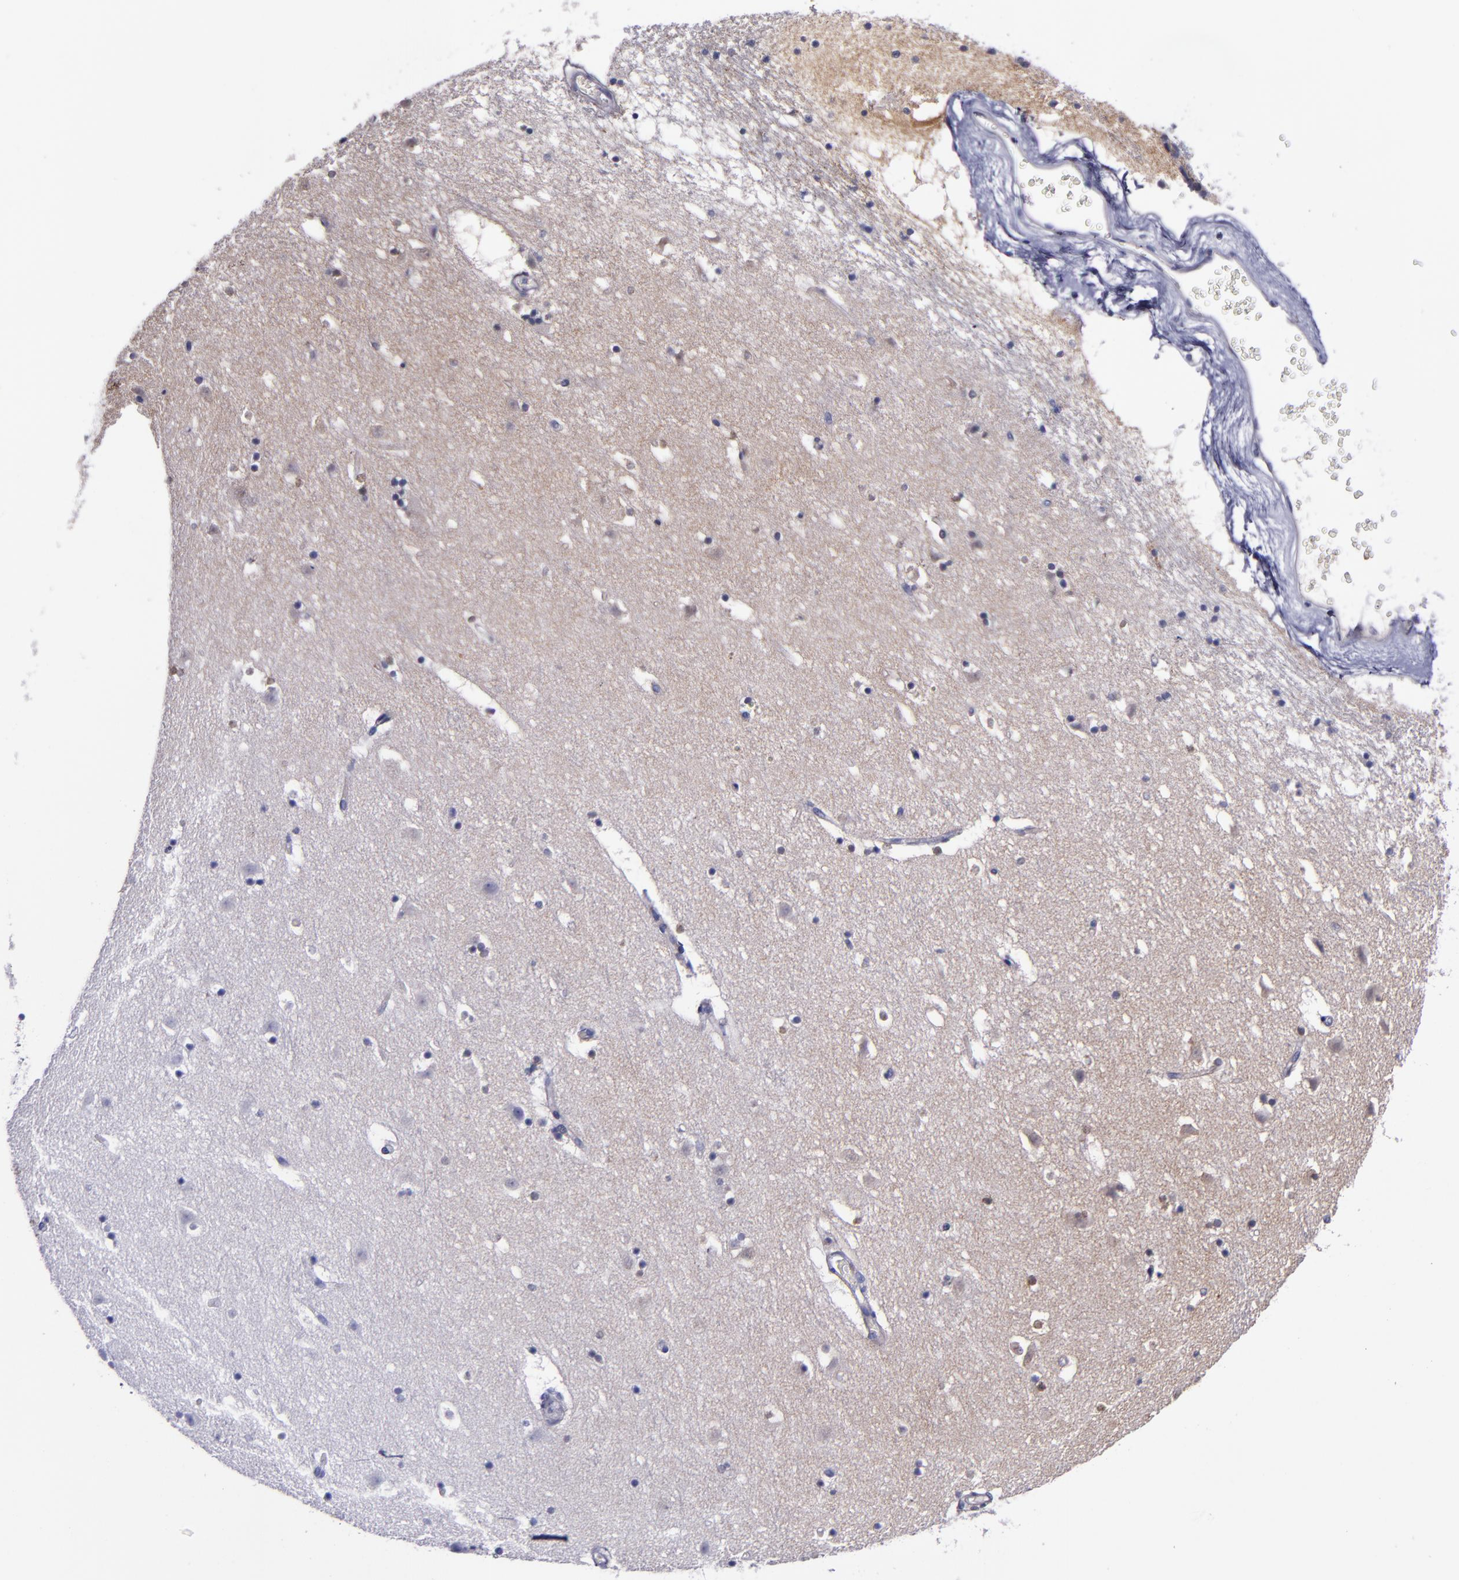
{"staining": {"intensity": "negative", "quantity": "none", "location": "none"}, "tissue": "caudate", "cell_type": "Glial cells", "image_type": "normal", "snomed": [{"axis": "morphology", "description": "Normal tissue, NOS"}, {"axis": "topography", "description": "Lateral ventricle wall"}], "caption": "This is an immunohistochemistry histopathology image of unremarkable human caudate. There is no positivity in glial cells.", "gene": "MFGE8", "patient": {"sex": "male", "age": 45}}